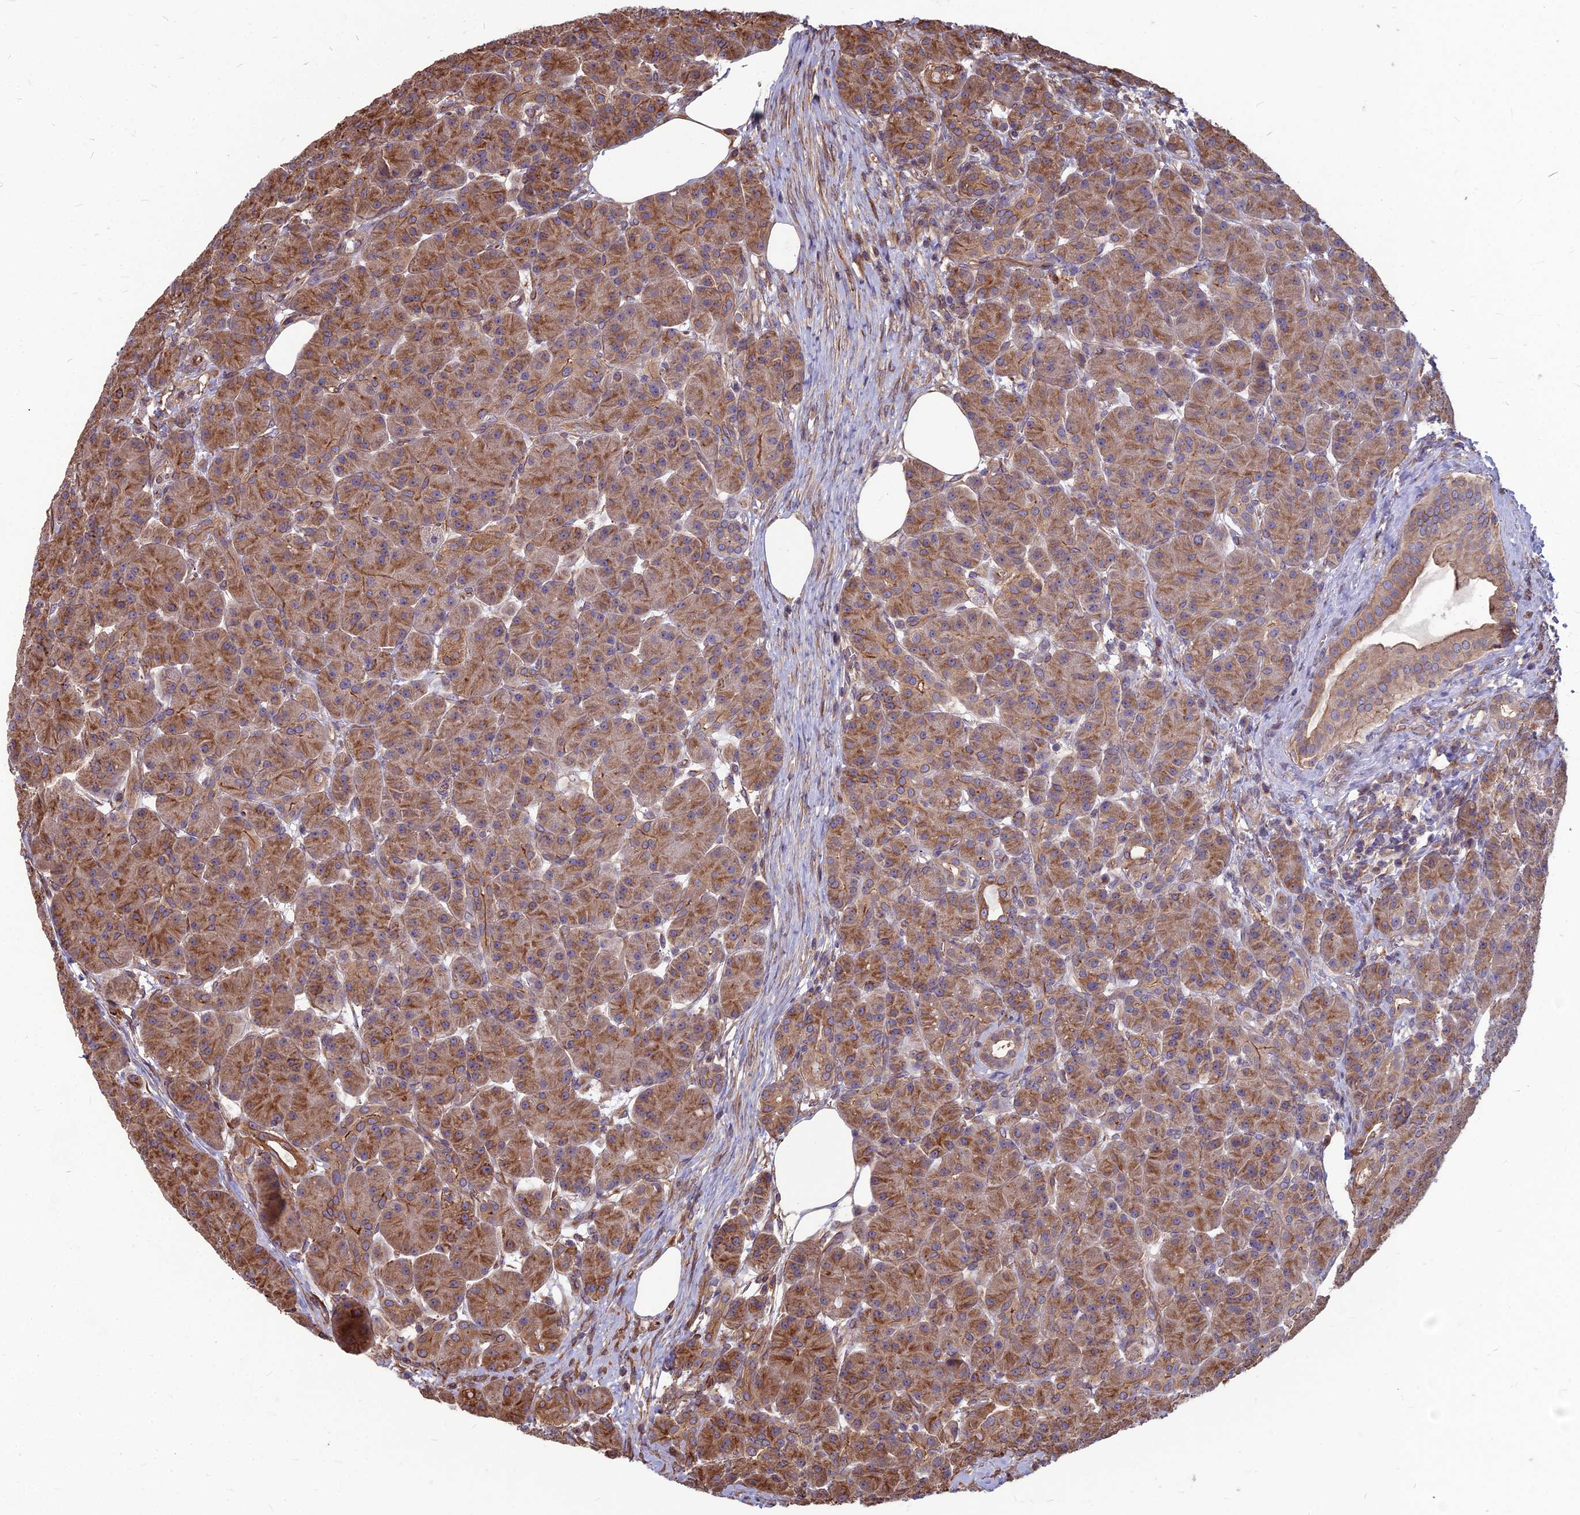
{"staining": {"intensity": "moderate", "quantity": ">75%", "location": "cytoplasmic/membranous"}, "tissue": "pancreas", "cell_type": "Exocrine glandular cells", "image_type": "normal", "snomed": [{"axis": "morphology", "description": "Normal tissue, NOS"}, {"axis": "topography", "description": "Pancreas"}], "caption": "Protein expression analysis of unremarkable human pancreas reveals moderate cytoplasmic/membranous positivity in approximately >75% of exocrine glandular cells.", "gene": "LSM6", "patient": {"sex": "male", "age": 63}}